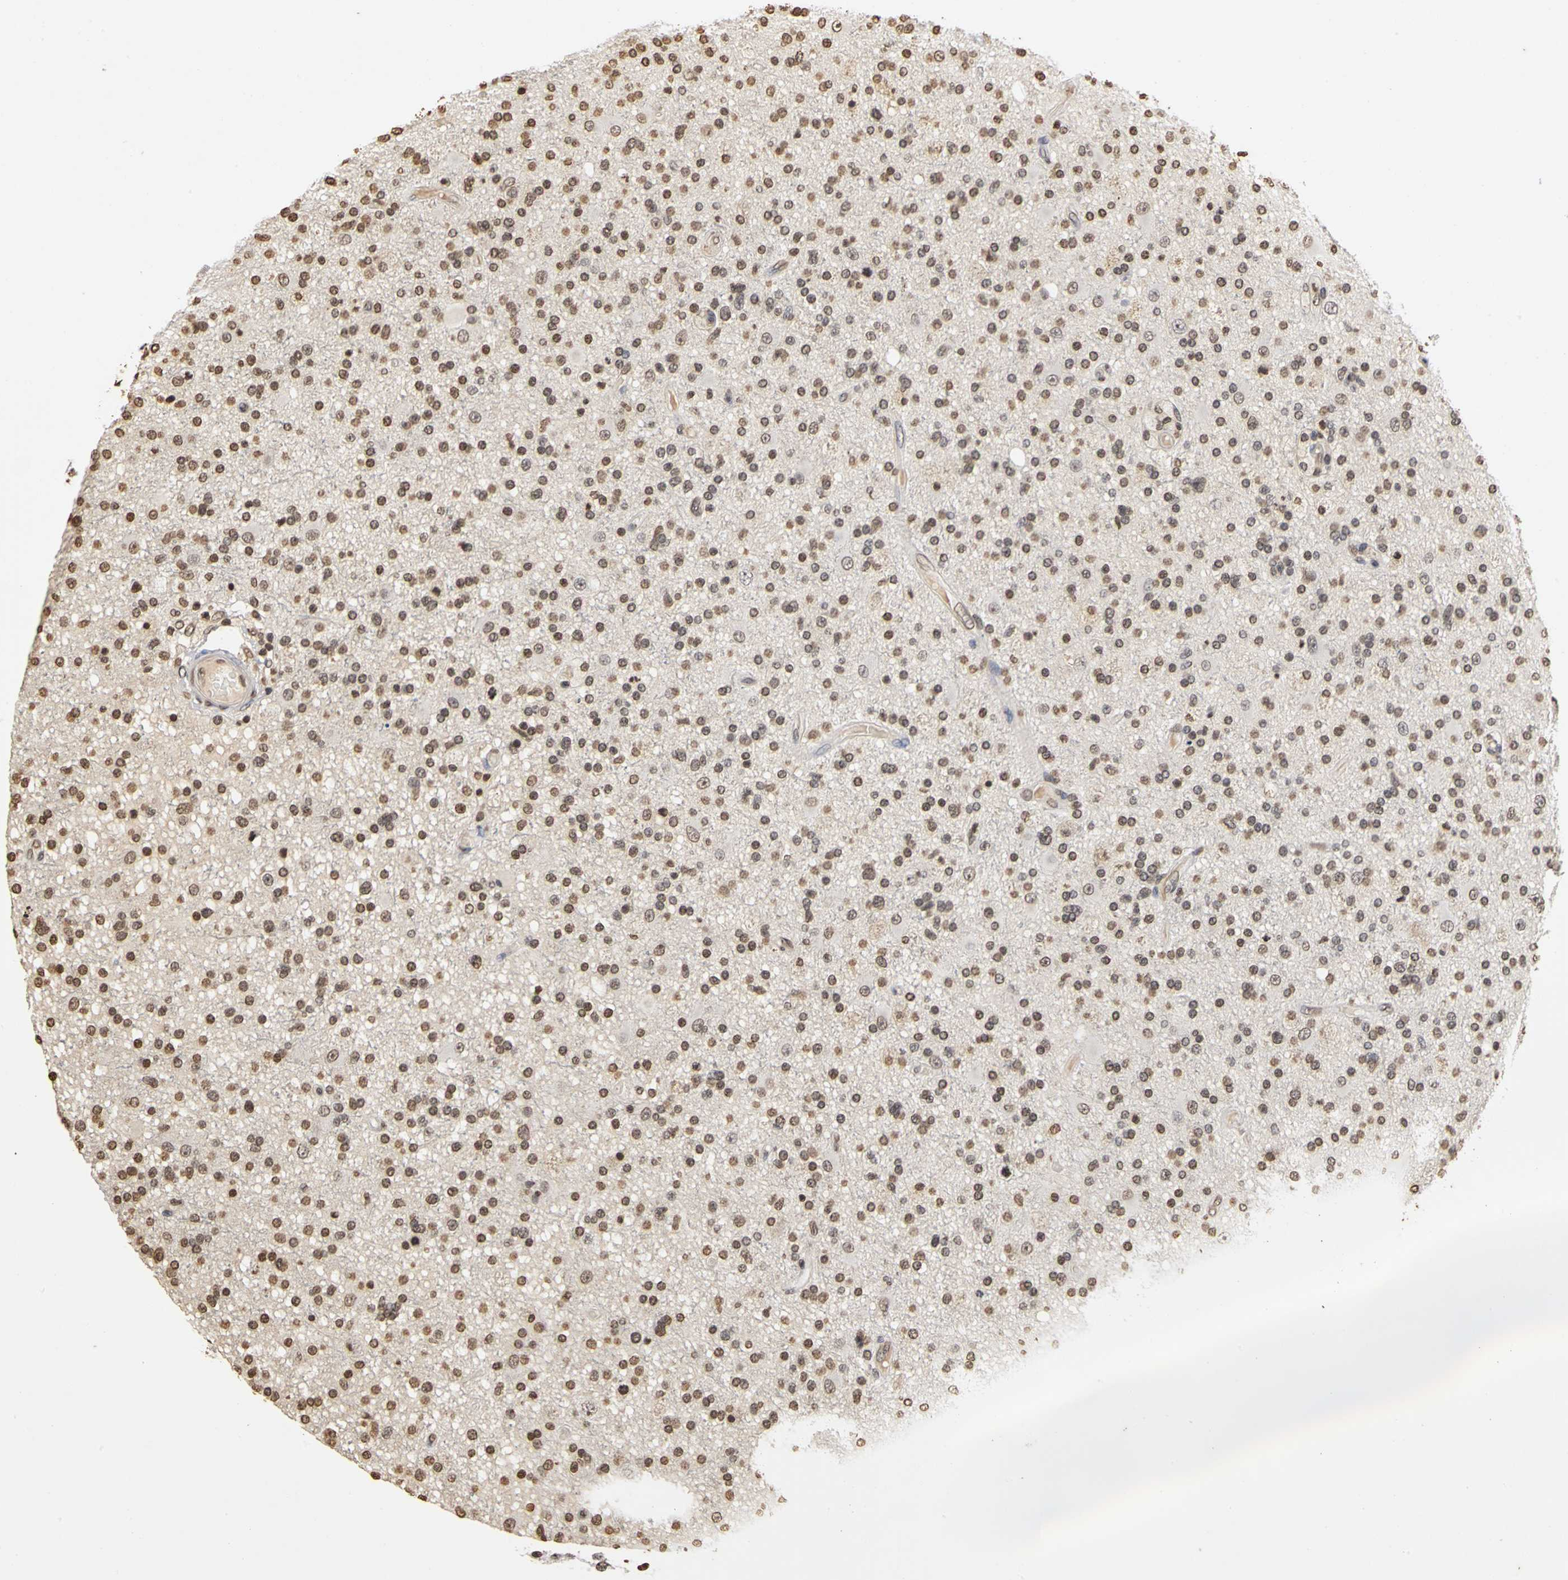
{"staining": {"intensity": "moderate", "quantity": ">75%", "location": "nuclear"}, "tissue": "glioma", "cell_type": "Tumor cells", "image_type": "cancer", "snomed": [{"axis": "morphology", "description": "Glioma, malignant, High grade"}, {"axis": "topography", "description": "Brain"}], "caption": "A photomicrograph of human glioma stained for a protein displays moderate nuclear brown staining in tumor cells.", "gene": "ERCC2", "patient": {"sex": "male", "age": 33}}